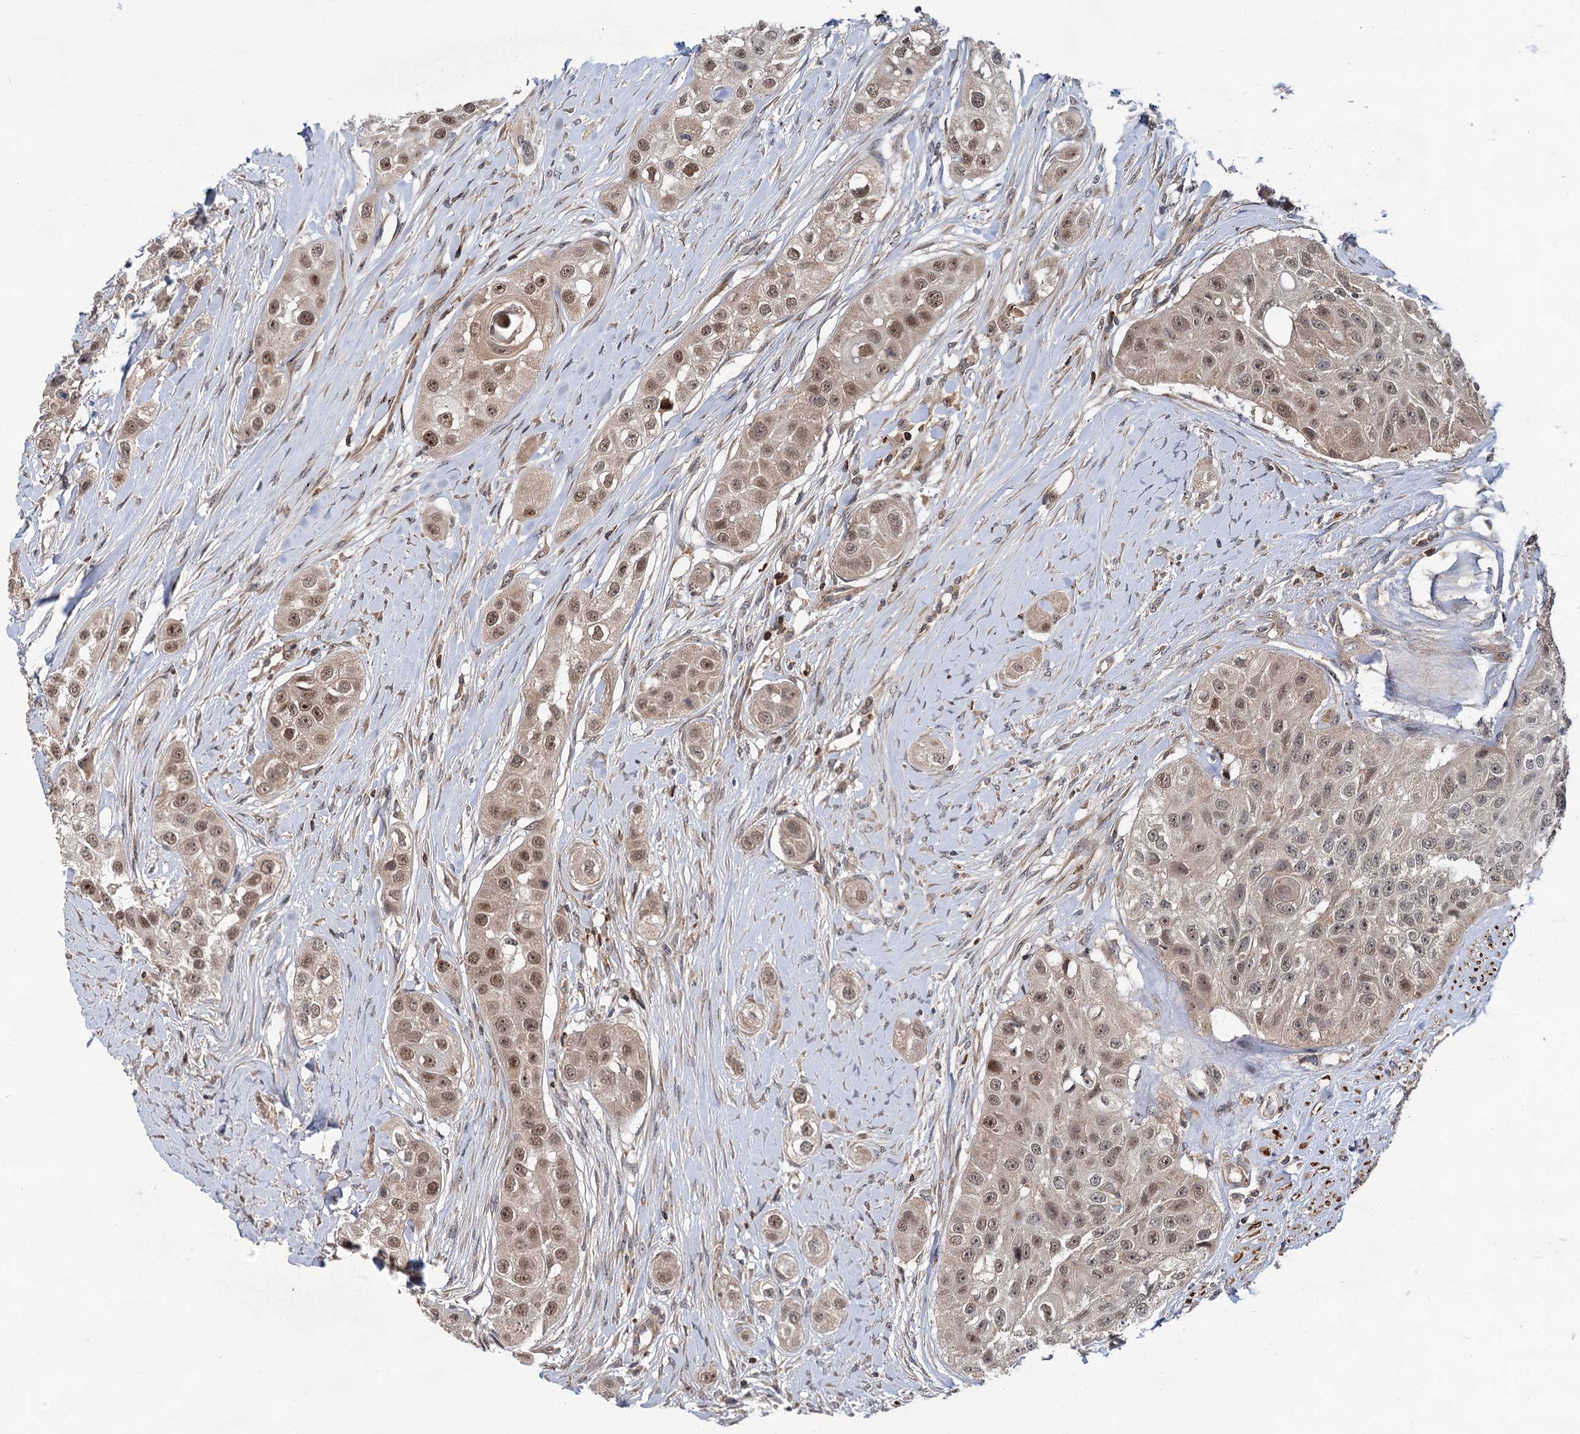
{"staining": {"intensity": "moderate", "quantity": ">75%", "location": "nuclear"}, "tissue": "head and neck cancer", "cell_type": "Tumor cells", "image_type": "cancer", "snomed": [{"axis": "morphology", "description": "Normal tissue, NOS"}, {"axis": "morphology", "description": "Squamous cell carcinoma, NOS"}, {"axis": "topography", "description": "Skeletal muscle"}, {"axis": "topography", "description": "Head-Neck"}], "caption": "Immunohistochemistry (IHC) of human head and neck cancer exhibits medium levels of moderate nuclear positivity in about >75% of tumor cells.", "gene": "ABLIM1", "patient": {"sex": "male", "age": 51}}